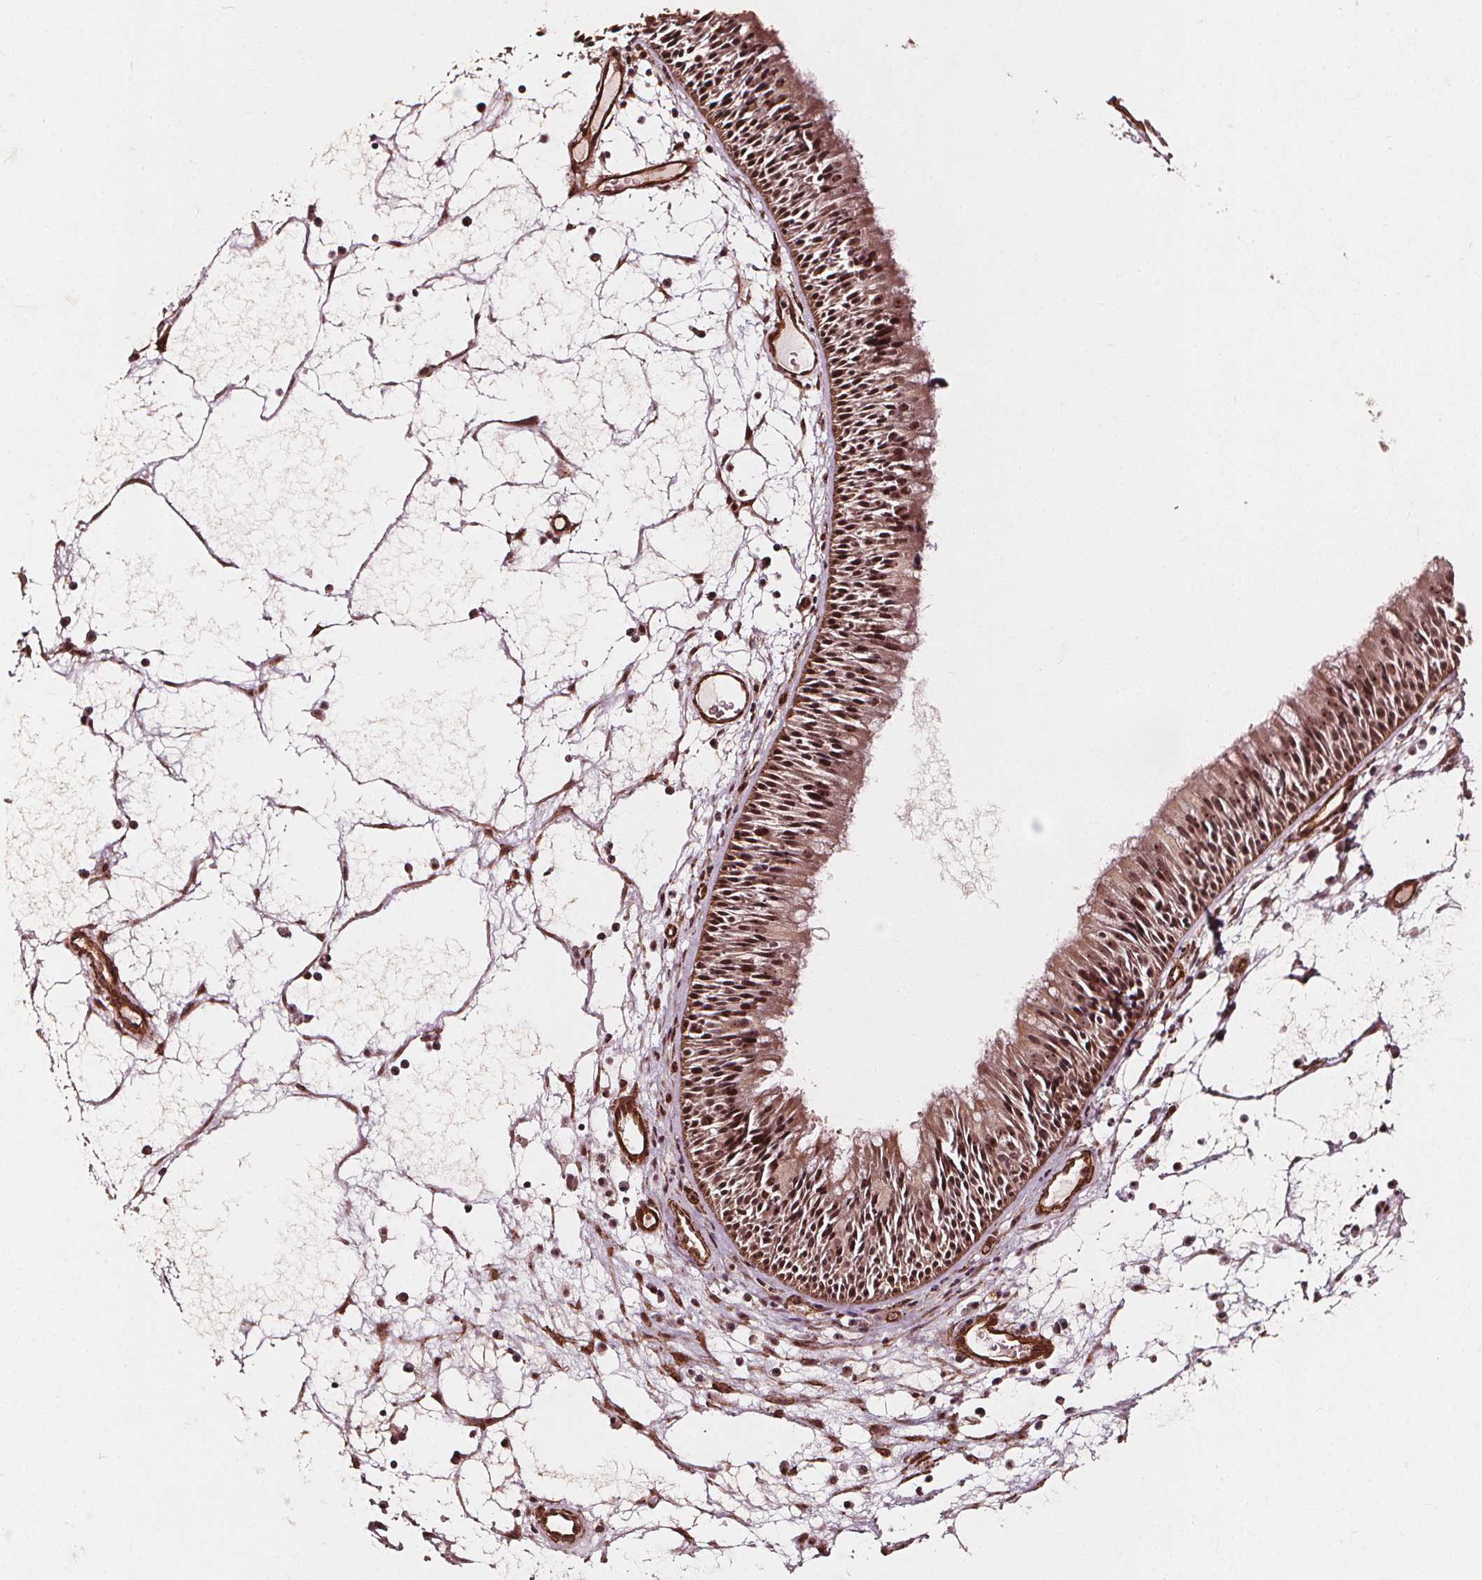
{"staining": {"intensity": "moderate", "quantity": ">75%", "location": "cytoplasmic/membranous,nuclear"}, "tissue": "nasopharynx", "cell_type": "Respiratory epithelial cells", "image_type": "normal", "snomed": [{"axis": "morphology", "description": "Normal tissue, NOS"}, {"axis": "topography", "description": "Nasopharynx"}], "caption": "Brown immunohistochemical staining in benign human nasopharynx demonstrates moderate cytoplasmic/membranous,nuclear positivity in about >75% of respiratory epithelial cells.", "gene": "EXOSC9", "patient": {"sex": "male", "age": 31}}